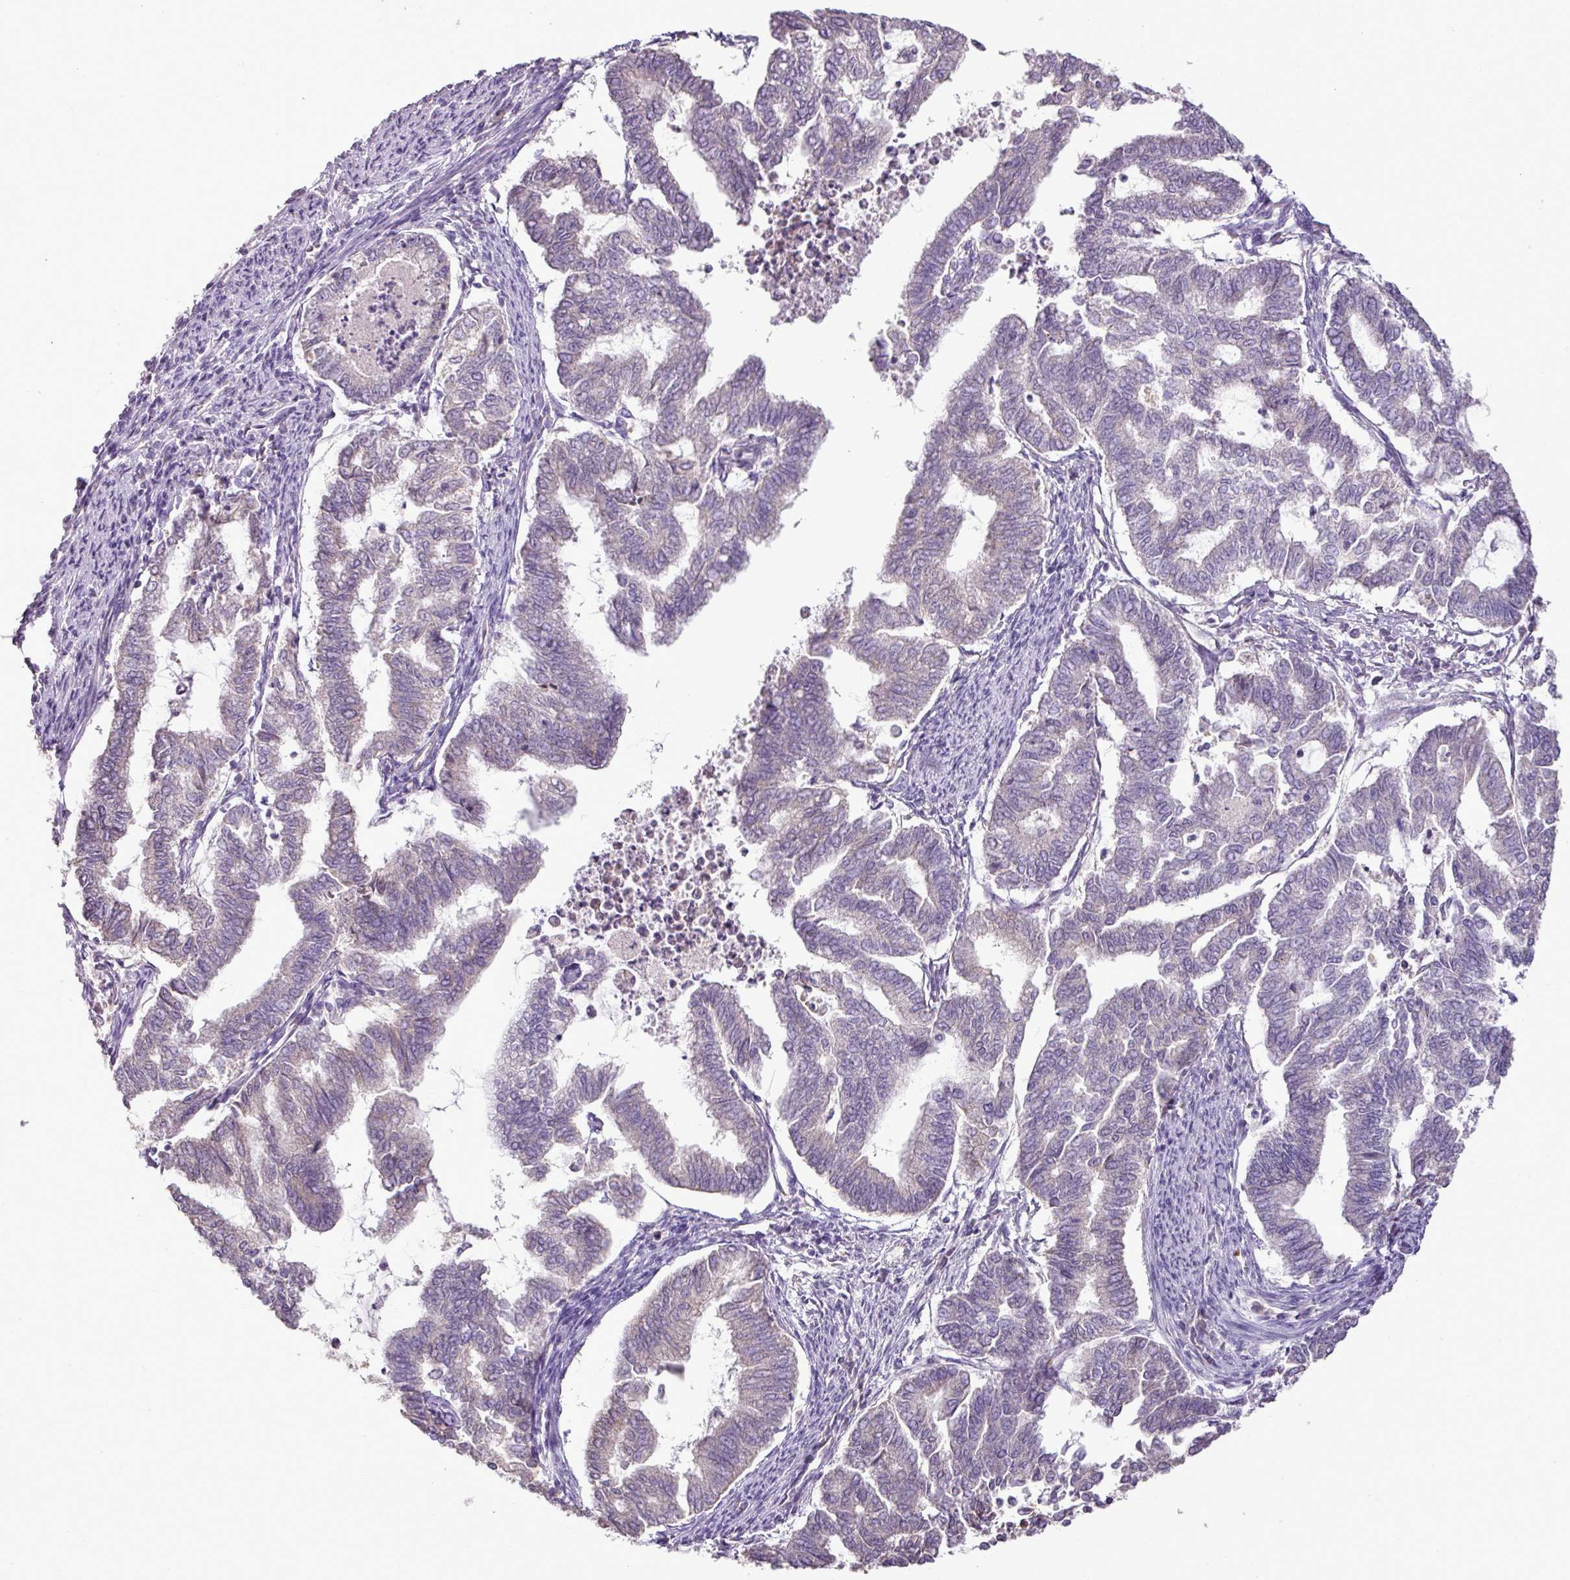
{"staining": {"intensity": "weak", "quantity": "<25%", "location": "cytoplasmic/membranous"}, "tissue": "endometrial cancer", "cell_type": "Tumor cells", "image_type": "cancer", "snomed": [{"axis": "morphology", "description": "Adenocarcinoma, NOS"}, {"axis": "topography", "description": "Endometrium"}], "caption": "Immunohistochemistry of human endometrial adenocarcinoma displays no positivity in tumor cells.", "gene": "BRINP2", "patient": {"sex": "female", "age": 79}}